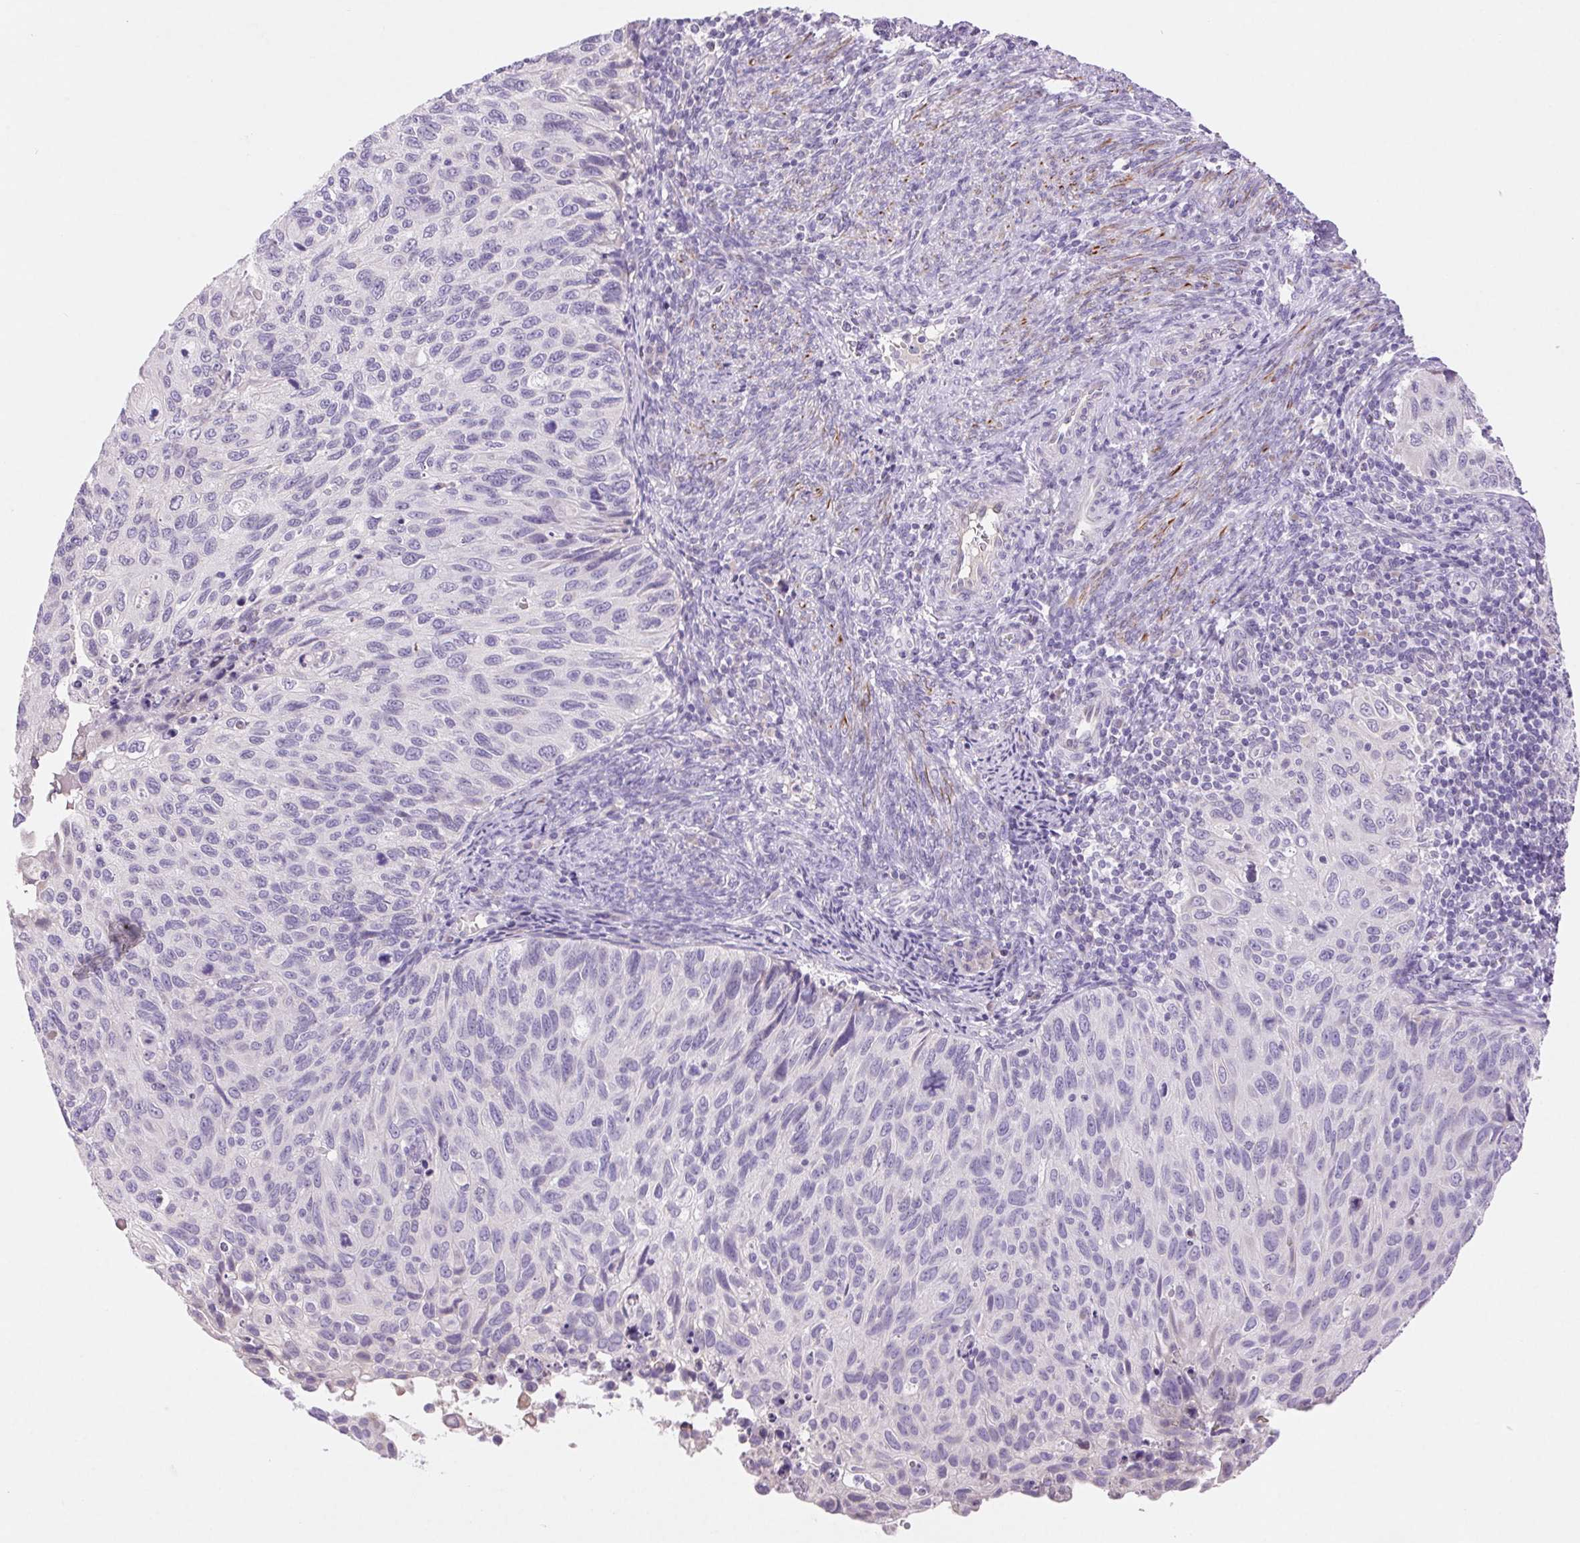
{"staining": {"intensity": "negative", "quantity": "none", "location": "none"}, "tissue": "cervical cancer", "cell_type": "Tumor cells", "image_type": "cancer", "snomed": [{"axis": "morphology", "description": "Squamous cell carcinoma, NOS"}, {"axis": "topography", "description": "Cervix"}], "caption": "Human cervical cancer (squamous cell carcinoma) stained for a protein using immunohistochemistry (IHC) demonstrates no expression in tumor cells.", "gene": "ARHGAP11B", "patient": {"sex": "female", "age": 70}}